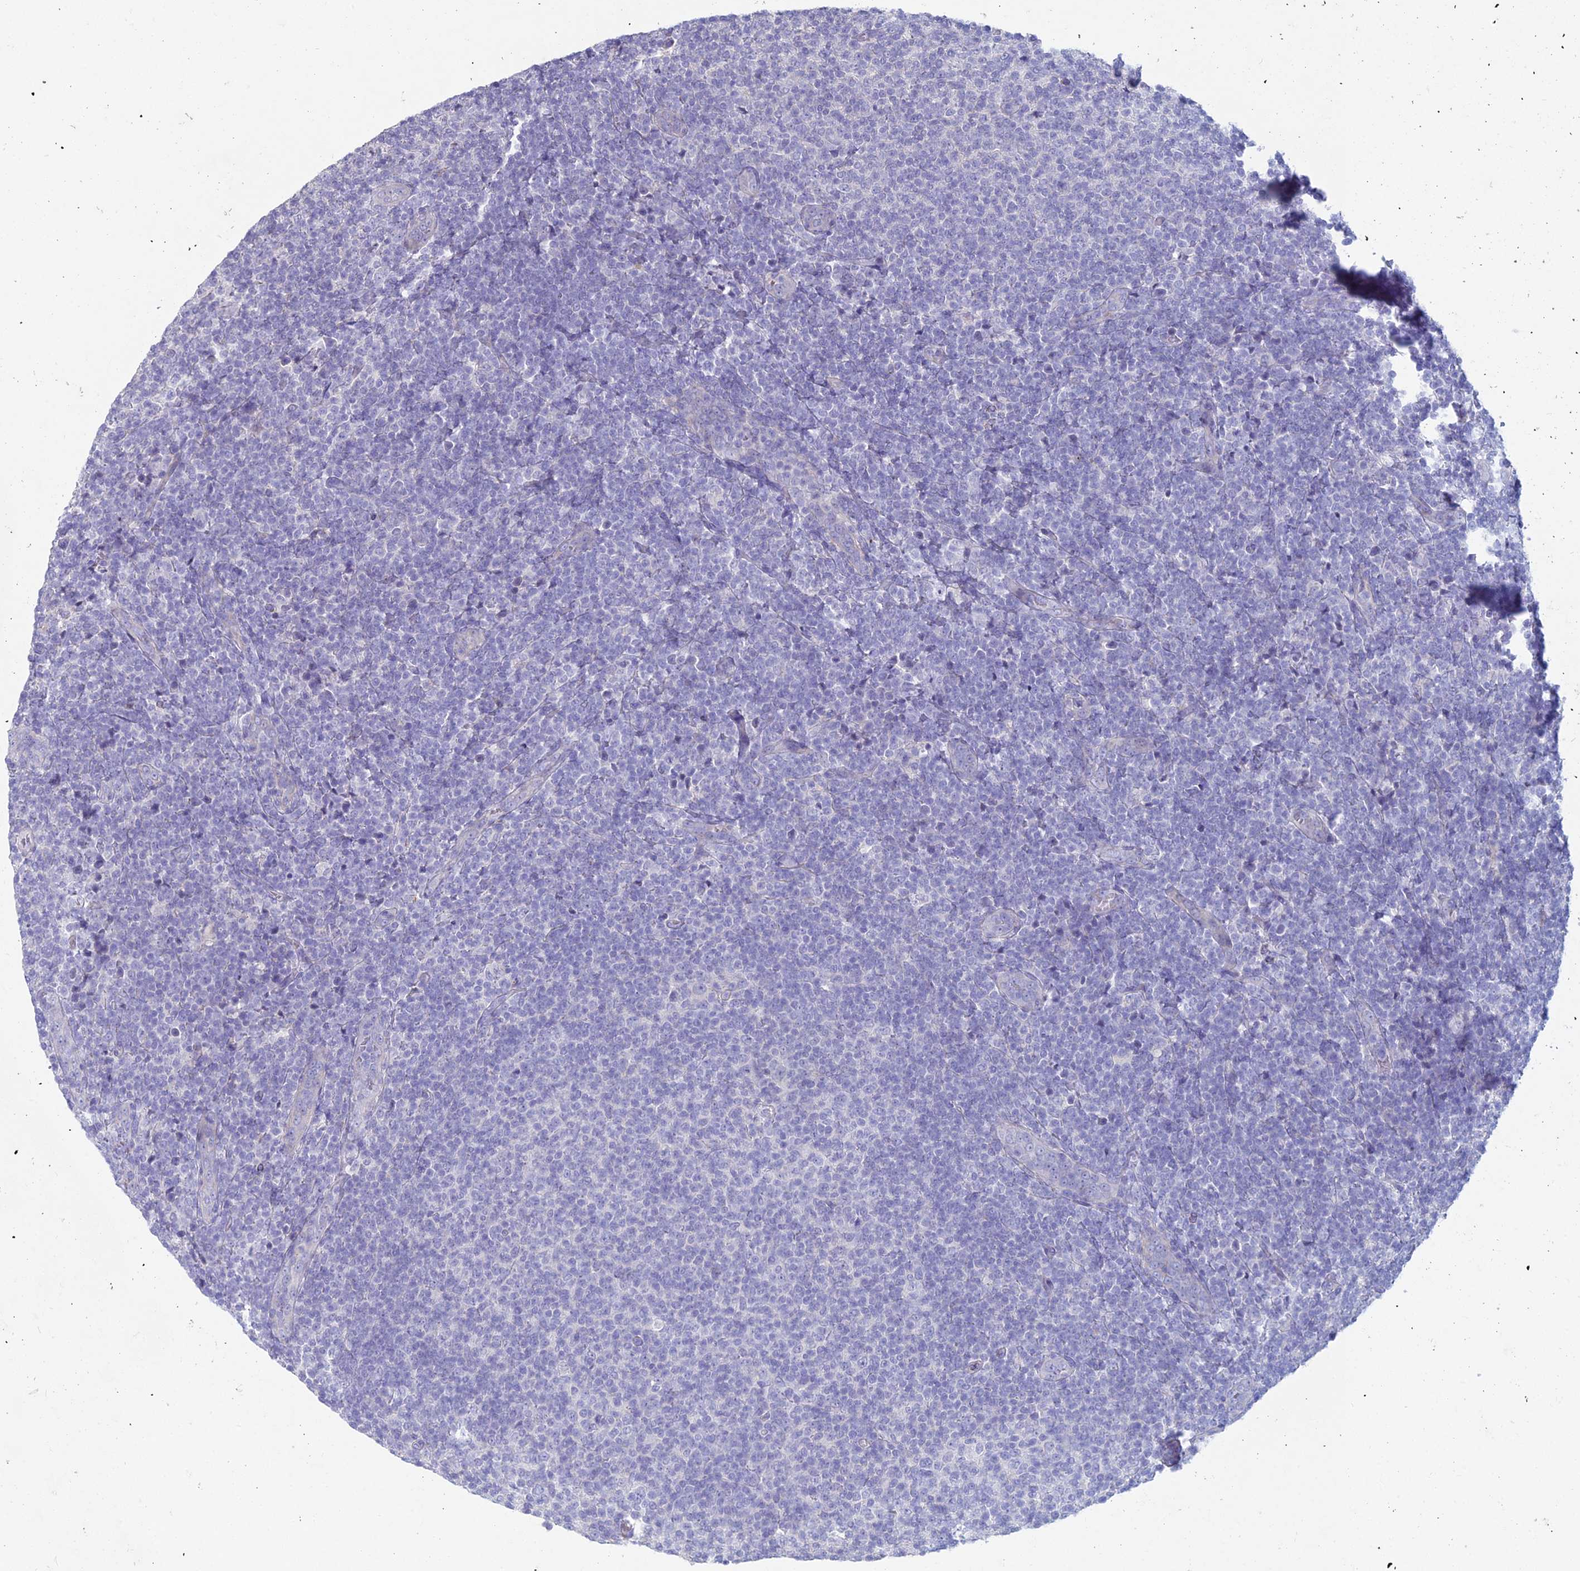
{"staining": {"intensity": "negative", "quantity": "none", "location": "none"}, "tissue": "lymphoma", "cell_type": "Tumor cells", "image_type": "cancer", "snomed": [{"axis": "morphology", "description": "Malignant lymphoma, non-Hodgkin's type, Low grade"}, {"axis": "topography", "description": "Lymph node"}], "caption": "Tumor cells show no significant protein expression in low-grade malignant lymphoma, non-Hodgkin's type. Nuclei are stained in blue.", "gene": "NCAM1", "patient": {"sex": "male", "age": 66}}